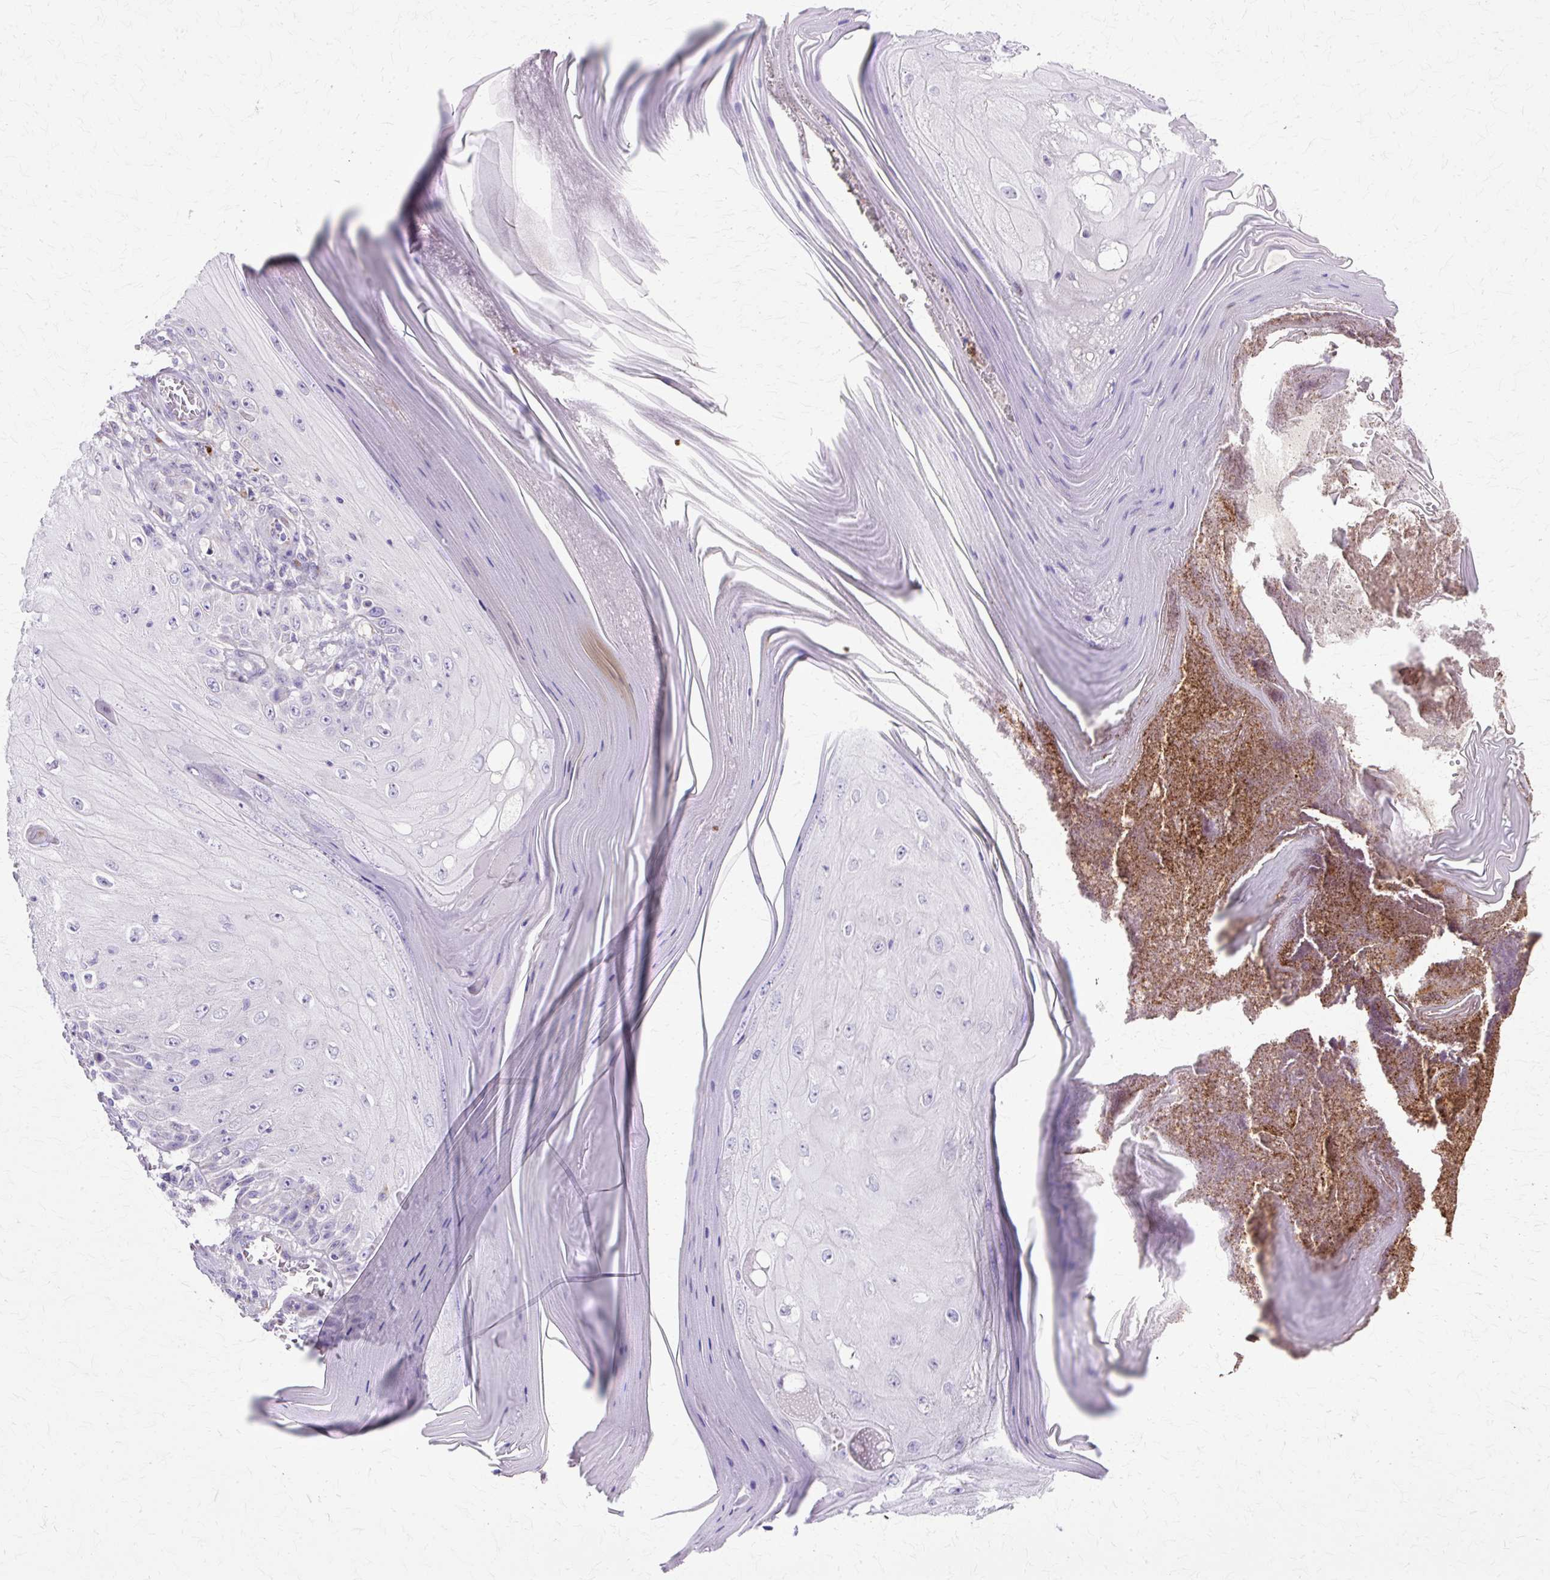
{"staining": {"intensity": "negative", "quantity": "none", "location": "none"}, "tissue": "skin cancer", "cell_type": "Tumor cells", "image_type": "cancer", "snomed": [{"axis": "morphology", "description": "Squamous cell carcinoma, NOS"}, {"axis": "topography", "description": "Skin"}], "caption": "Tumor cells show no significant protein staining in skin squamous cell carcinoma. (Stains: DAB immunohistochemistry (IHC) with hematoxylin counter stain, Microscopy: brightfield microscopy at high magnification).", "gene": "TBC1D3G", "patient": {"sex": "female", "age": 73}}